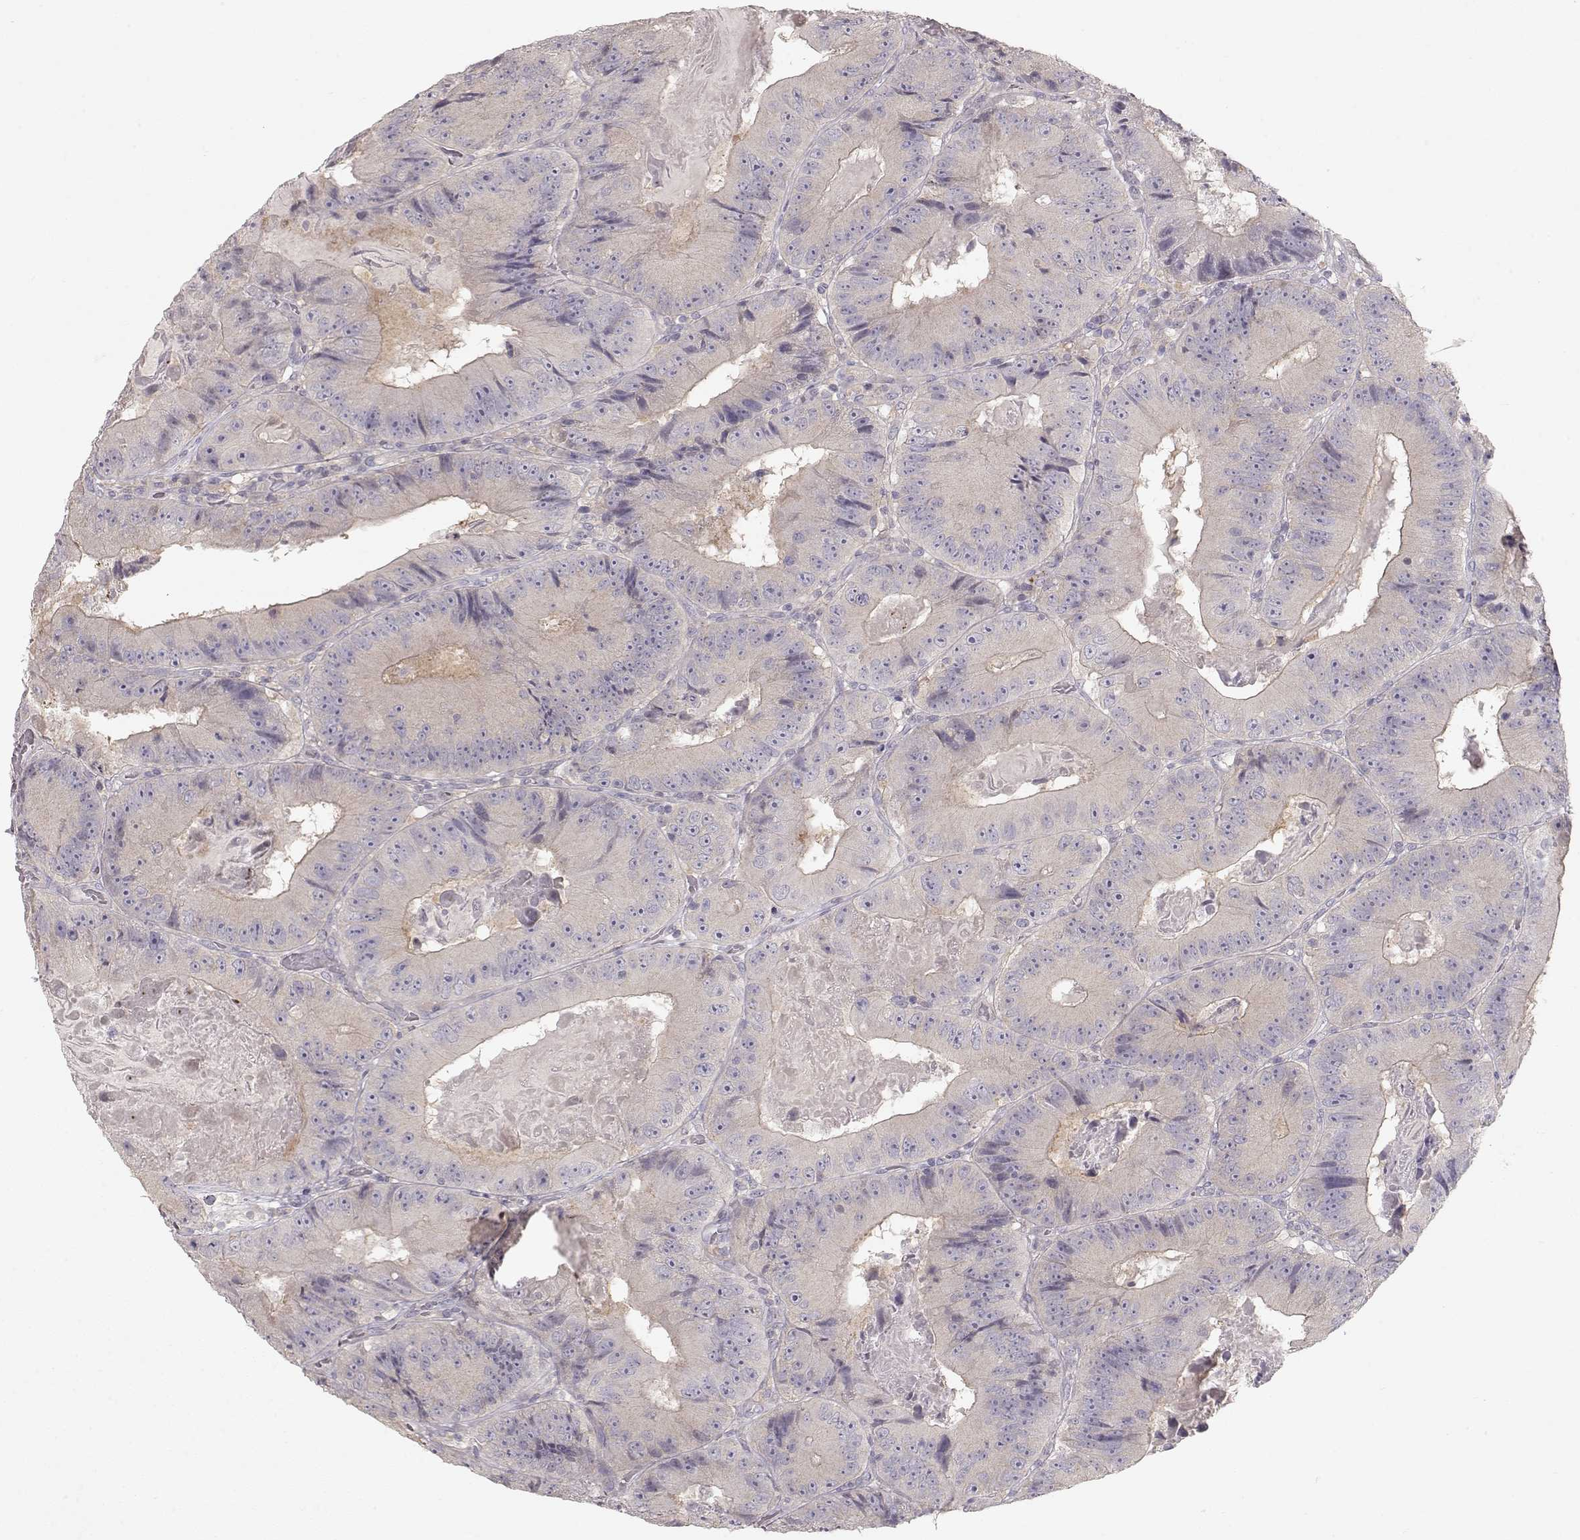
{"staining": {"intensity": "negative", "quantity": "none", "location": "none"}, "tissue": "colorectal cancer", "cell_type": "Tumor cells", "image_type": "cancer", "snomed": [{"axis": "morphology", "description": "Adenocarcinoma, NOS"}, {"axis": "topography", "description": "Colon"}], "caption": "This is a histopathology image of immunohistochemistry (IHC) staining of colorectal cancer (adenocarcinoma), which shows no staining in tumor cells.", "gene": "ARHGAP8", "patient": {"sex": "female", "age": 86}}